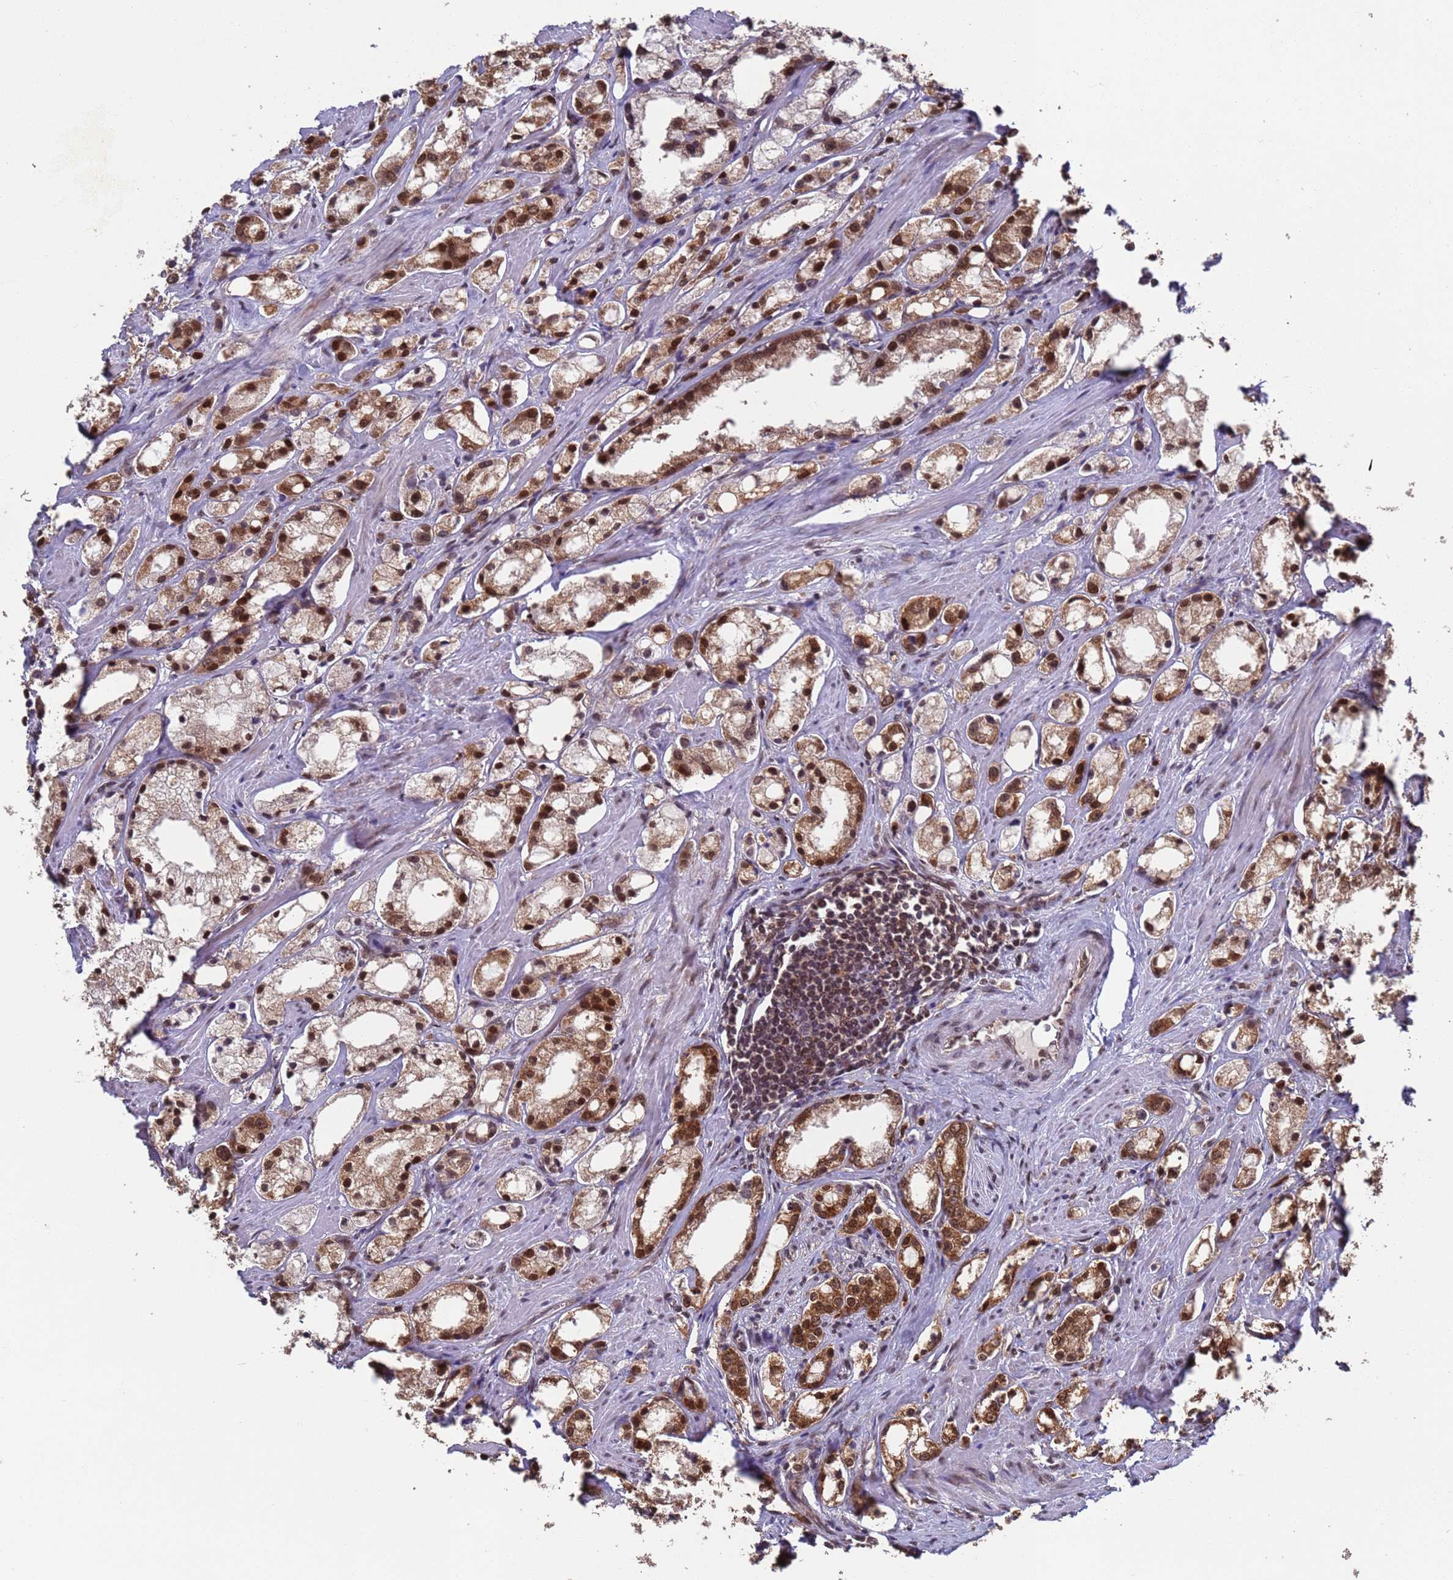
{"staining": {"intensity": "moderate", "quantity": ">75%", "location": "cytoplasmic/membranous,nuclear"}, "tissue": "prostate cancer", "cell_type": "Tumor cells", "image_type": "cancer", "snomed": [{"axis": "morphology", "description": "Adenocarcinoma, High grade"}, {"axis": "topography", "description": "Prostate"}], "caption": "Prostate cancer stained for a protein (brown) reveals moderate cytoplasmic/membranous and nuclear positive expression in about >75% of tumor cells.", "gene": "FUBP3", "patient": {"sex": "male", "age": 66}}